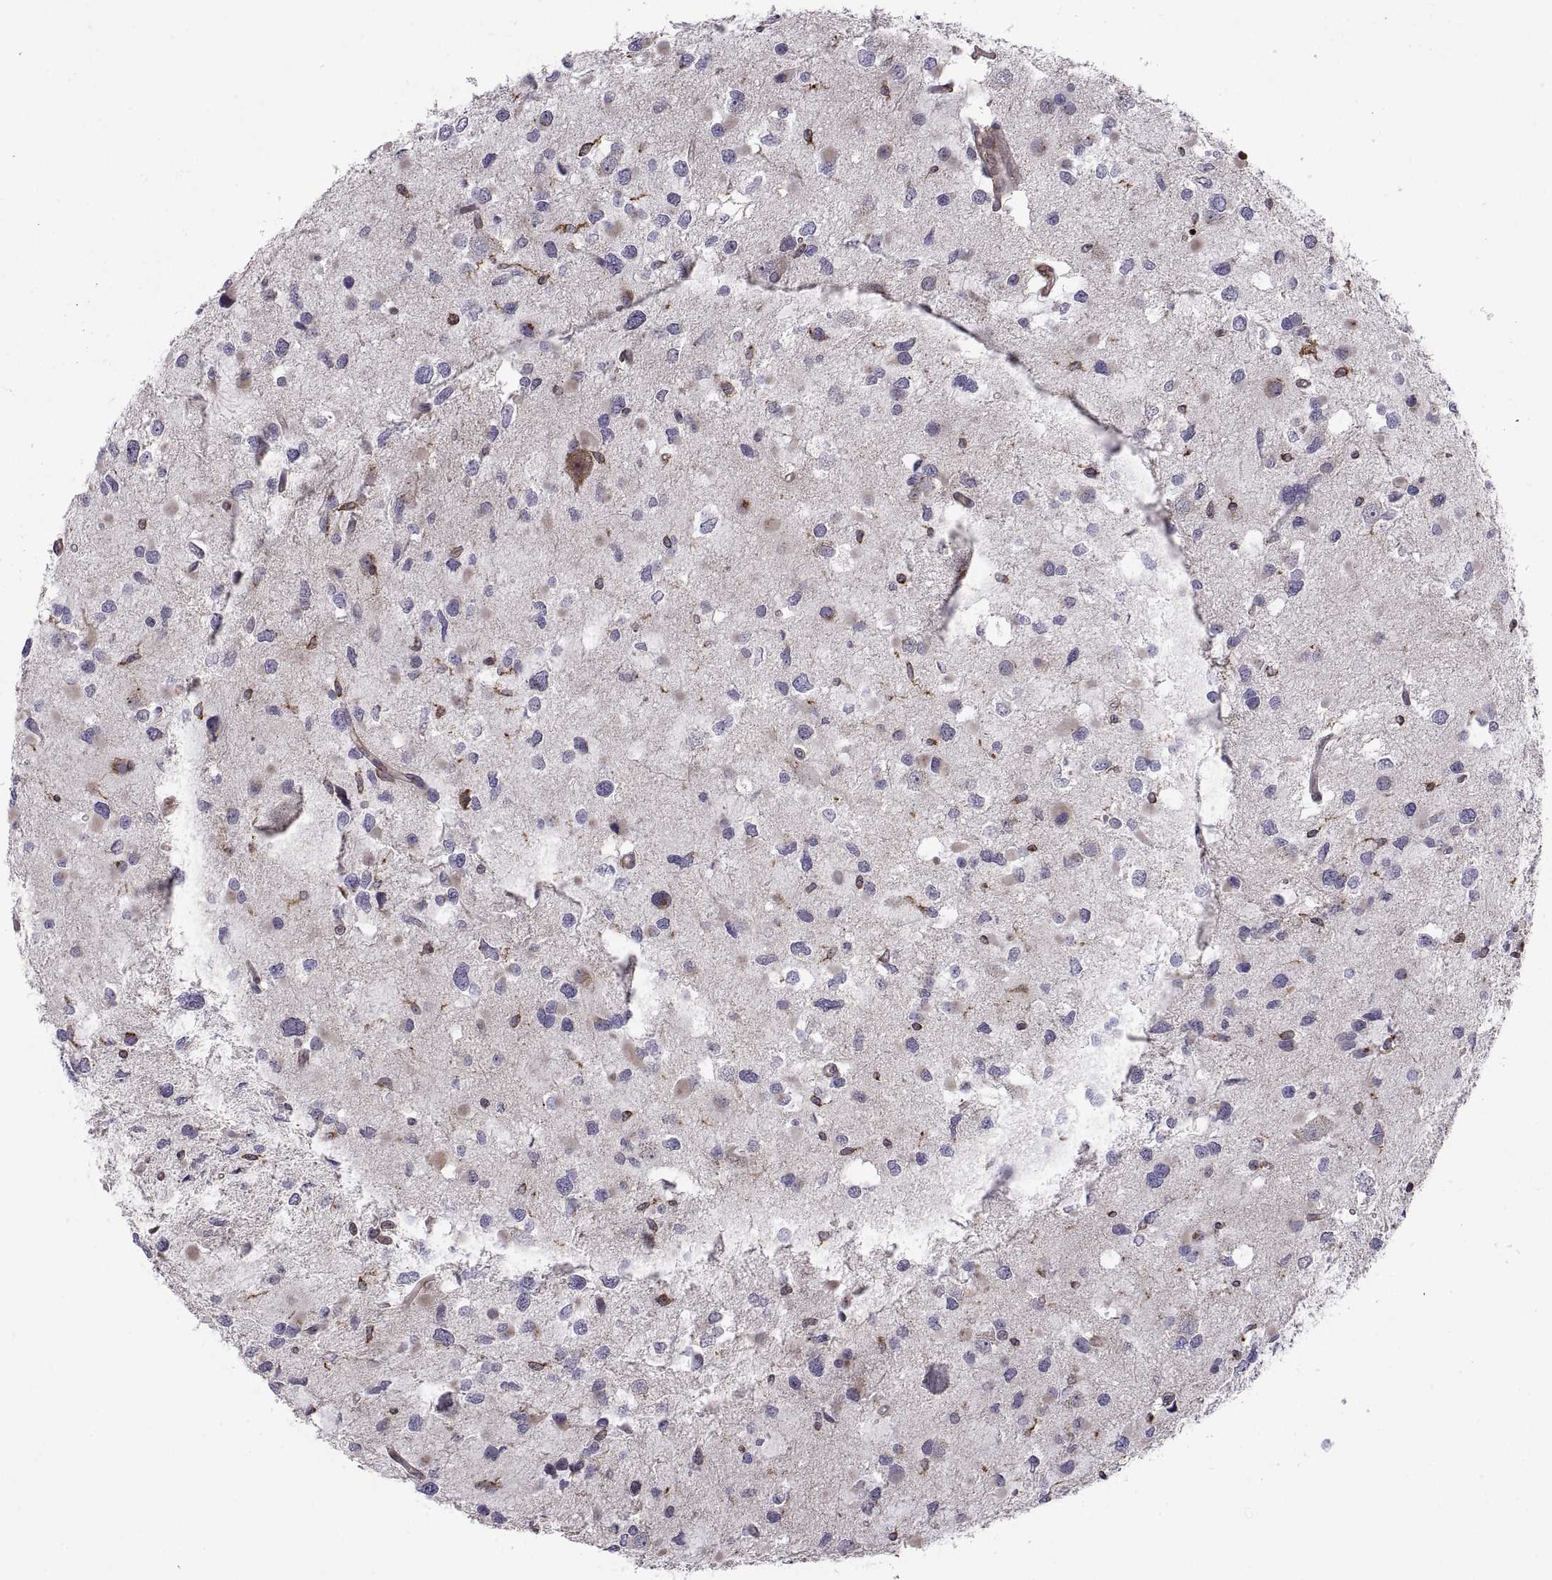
{"staining": {"intensity": "negative", "quantity": "none", "location": "none"}, "tissue": "glioma", "cell_type": "Tumor cells", "image_type": "cancer", "snomed": [{"axis": "morphology", "description": "Glioma, malignant, Low grade"}, {"axis": "topography", "description": "Brain"}], "caption": "Tumor cells show no significant expression in low-grade glioma (malignant).", "gene": "ACAP1", "patient": {"sex": "female", "age": 32}}